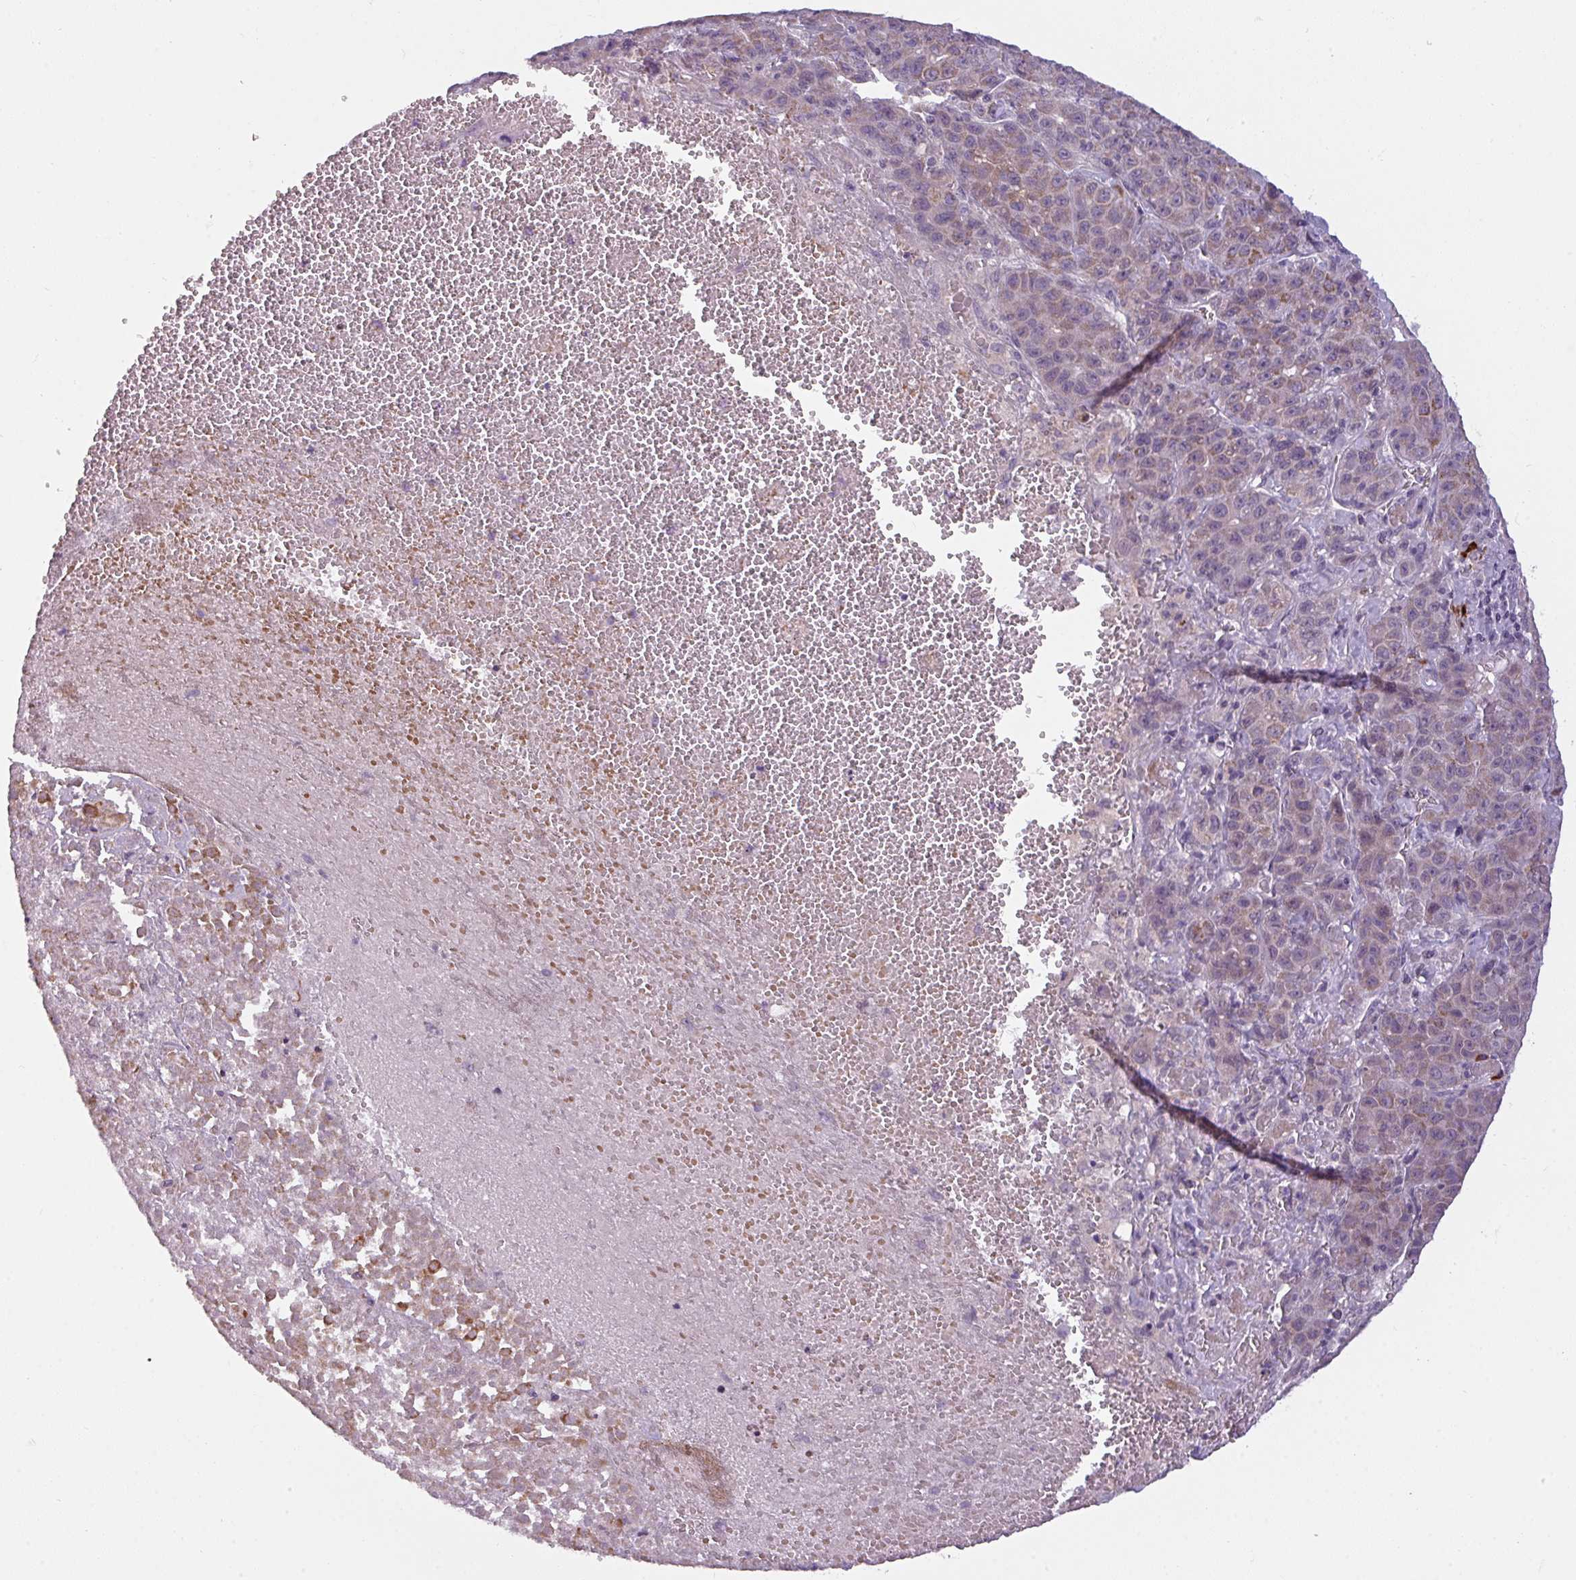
{"staining": {"intensity": "moderate", "quantity": "<25%", "location": "cytoplasmic/membranous"}, "tissue": "liver cancer", "cell_type": "Tumor cells", "image_type": "cancer", "snomed": [{"axis": "morphology", "description": "Carcinoma, Hepatocellular, NOS"}, {"axis": "topography", "description": "Liver"}], "caption": "The immunohistochemical stain labels moderate cytoplasmic/membranous expression in tumor cells of liver cancer tissue.", "gene": "C2orf68", "patient": {"sex": "female", "age": 53}}